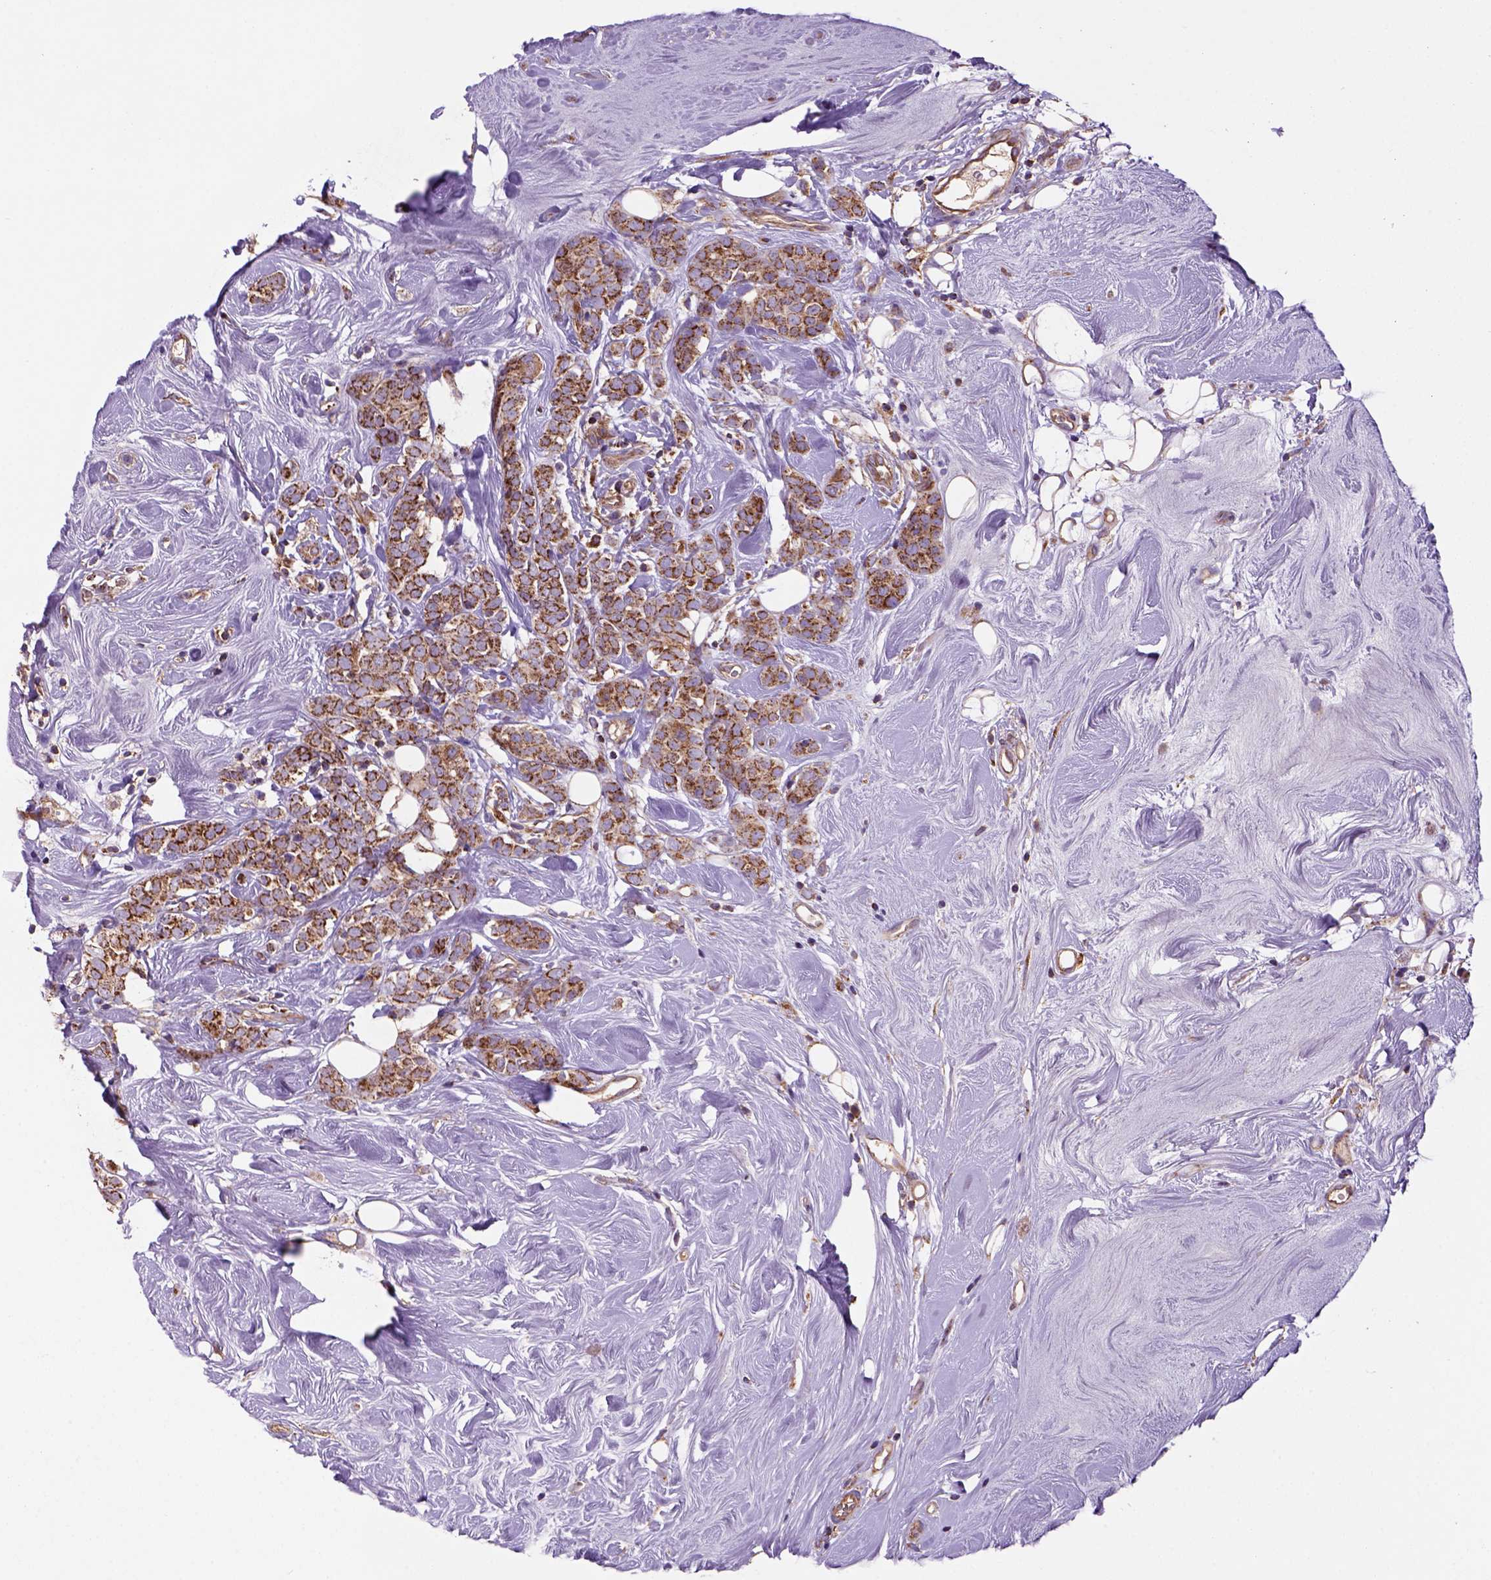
{"staining": {"intensity": "moderate", "quantity": ">75%", "location": "cytoplasmic/membranous"}, "tissue": "breast cancer", "cell_type": "Tumor cells", "image_type": "cancer", "snomed": [{"axis": "morphology", "description": "Lobular carcinoma"}, {"axis": "topography", "description": "Breast"}], "caption": "Protein positivity by immunohistochemistry demonstrates moderate cytoplasmic/membranous expression in about >75% of tumor cells in breast lobular carcinoma.", "gene": "WARS2", "patient": {"sex": "female", "age": 49}}